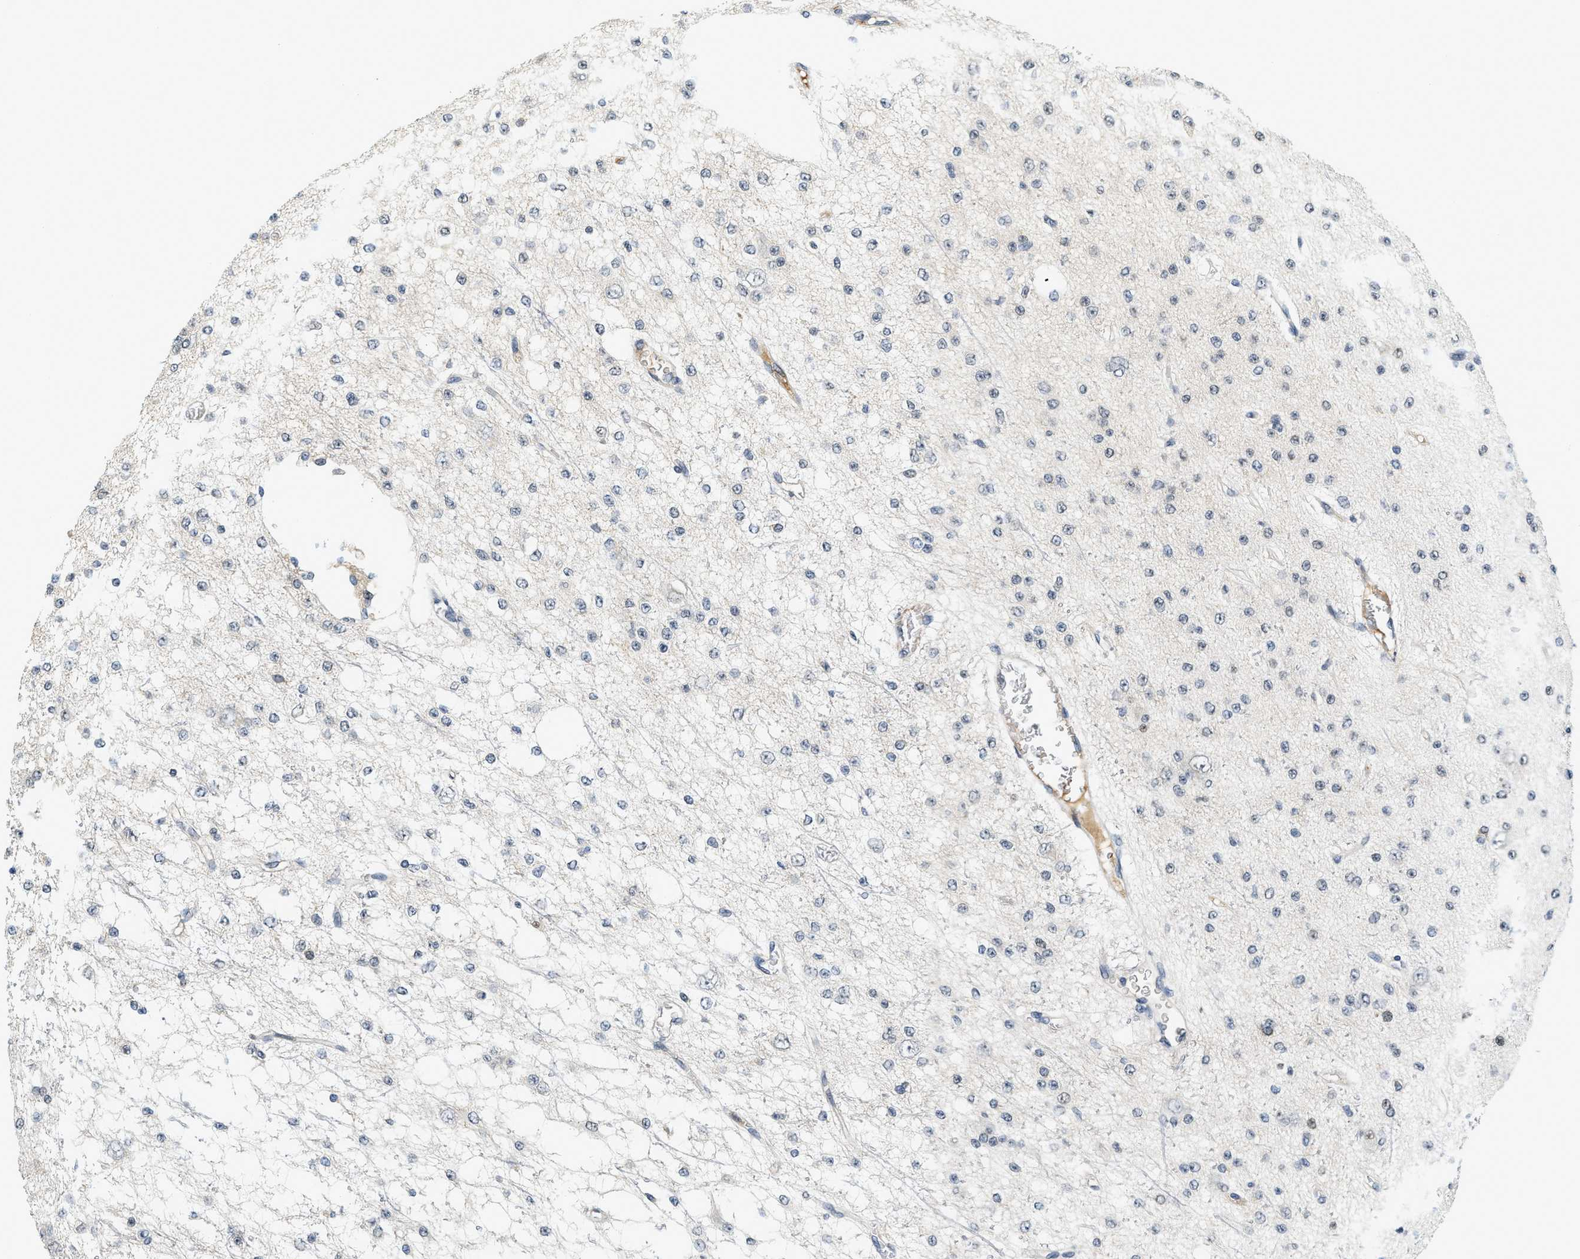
{"staining": {"intensity": "weak", "quantity": "<25%", "location": "nuclear"}, "tissue": "glioma", "cell_type": "Tumor cells", "image_type": "cancer", "snomed": [{"axis": "morphology", "description": "Glioma, malignant, Low grade"}, {"axis": "topography", "description": "Brain"}], "caption": "This is an IHC photomicrograph of glioma. There is no staining in tumor cells.", "gene": "KMT2A", "patient": {"sex": "male", "age": 38}}